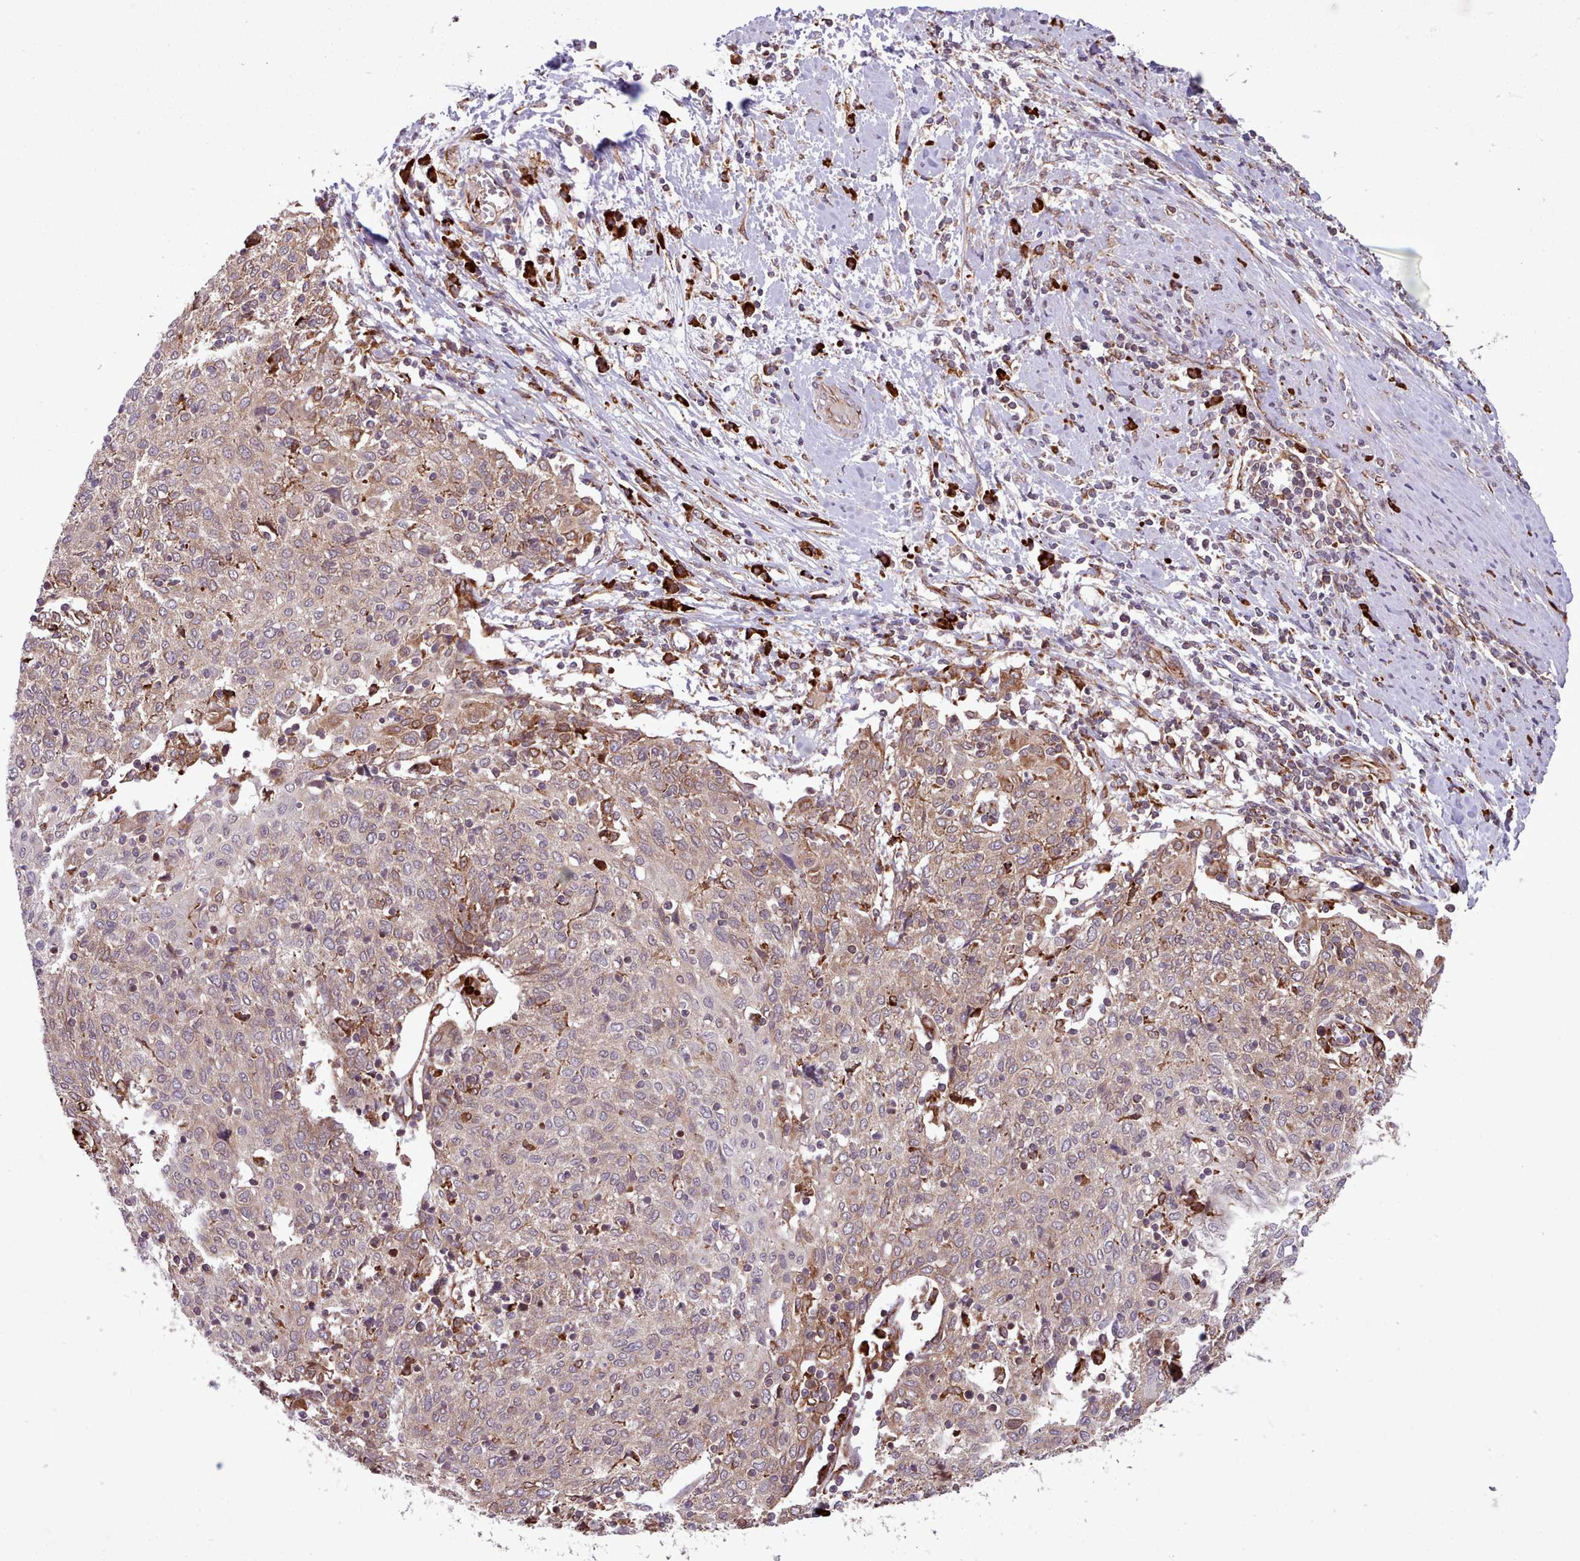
{"staining": {"intensity": "moderate", "quantity": "25%-75%", "location": "cytoplasmic/membranous"}, "tissue": "cervical cancer", "cell_type": "Tumor cells", "image_type": "cancer", "snomed": [{"axis": "morphology", "description": "Squamous cell carcinoma, NOS"}, {"axis": "topography", "description": "Cervix"}], "caption": "Protein expression analysis of cervical cancer (squamous cell carcinoma) demonstrates moderate cytoplasmic/membranous expression in about 25%-75% of tumor cells.", "gene": "TTLL3", "patient": {"sex": "female", "age": 52}}